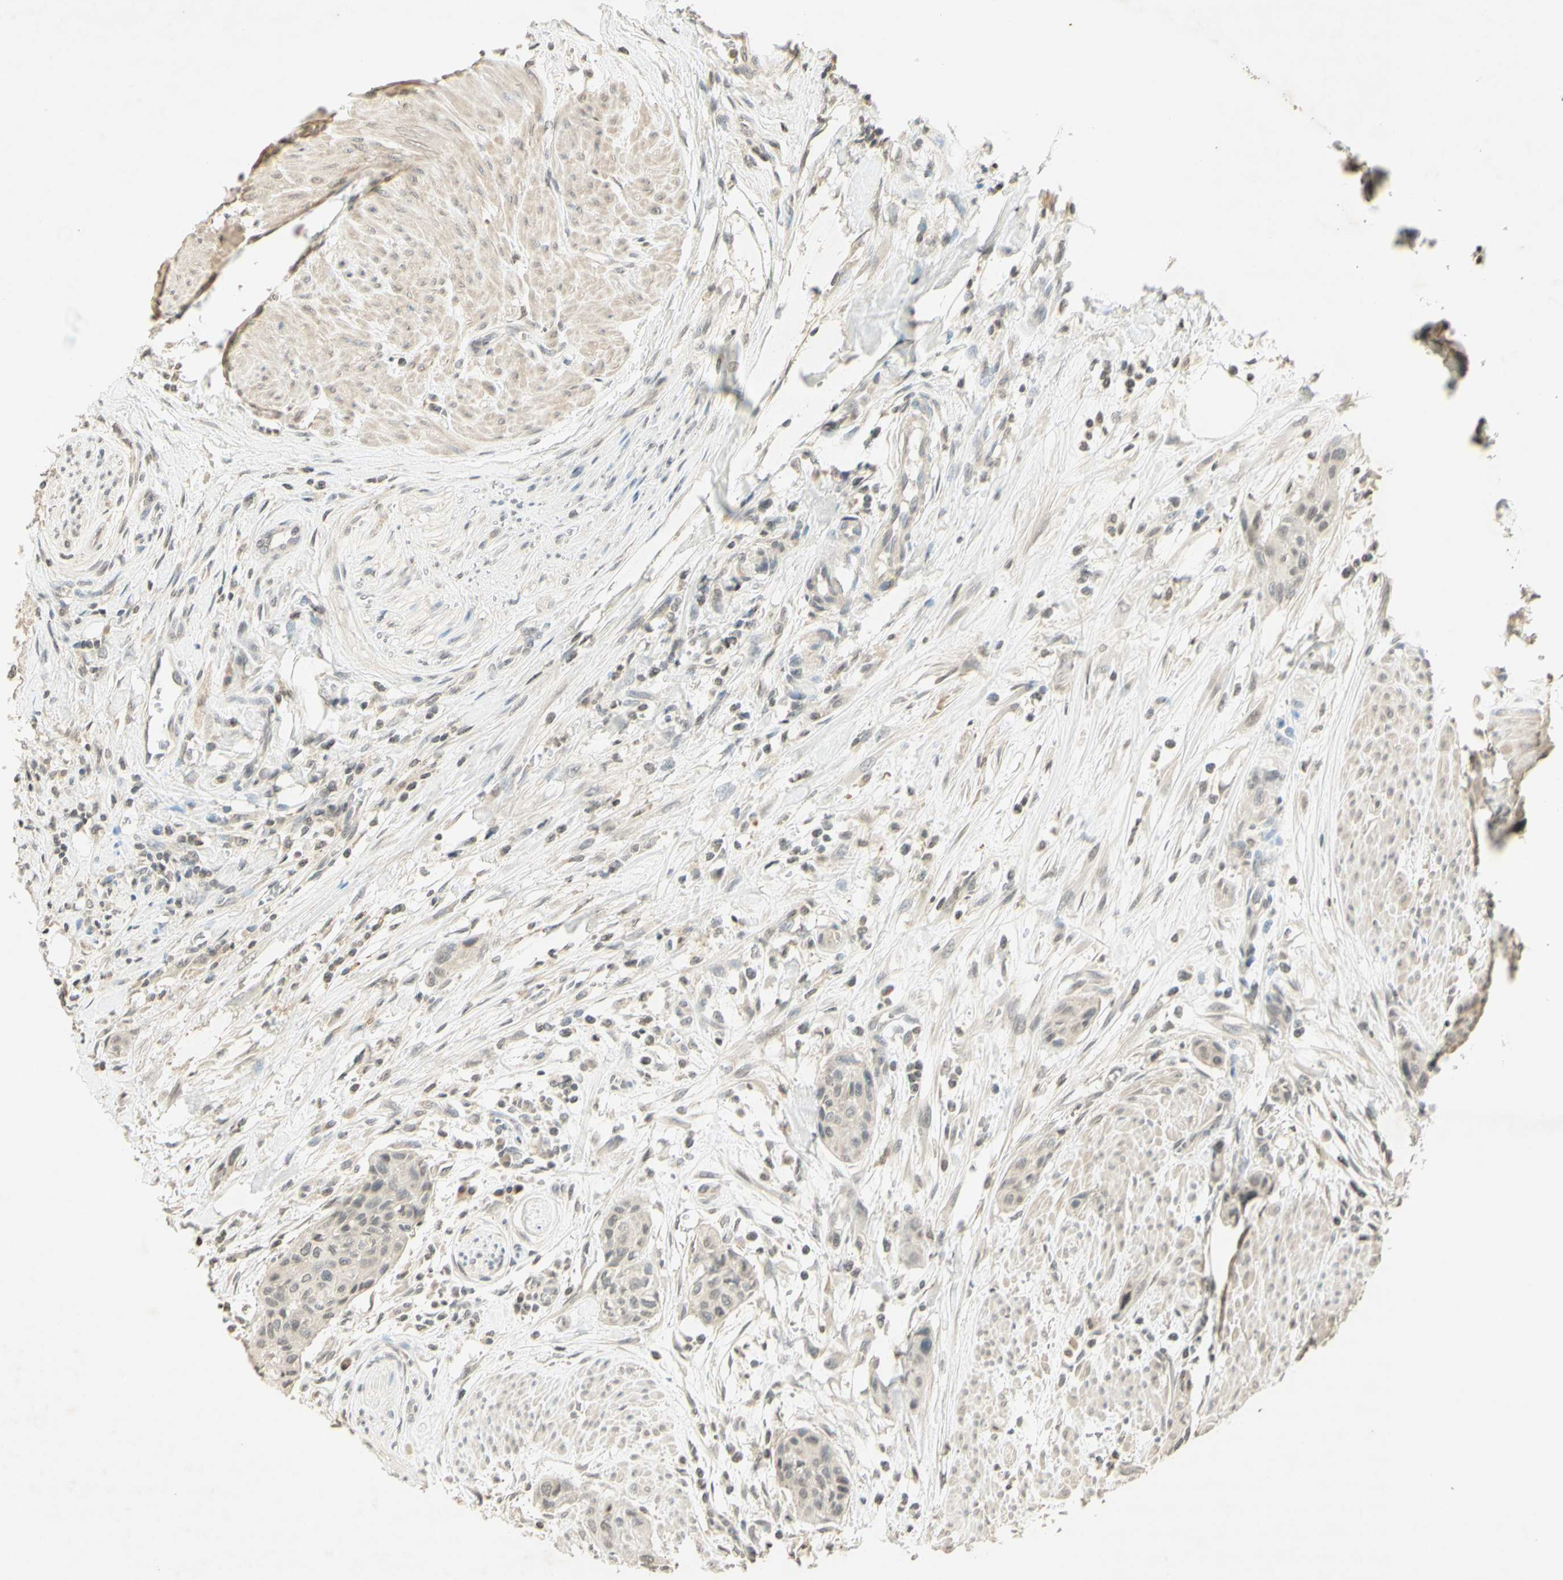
{"staining": {"intensity": "negative", "quantity": "none", "location": "none"}, "tissue": "urothelial cancer", "cell_type": "Tumor cells", "image_type": "cancer", "snomed": [{"axis": "morphology", "description": "Urothelial carcinoma, High grade"}, {"axis": "topography", "description": "Urinary bladder"}], "caption": "Tumor cells are negative for brown protein staining in urothelial cancer. (DAB immunohistochemistry visualized using brightfield microscopy, high magnification).", "gene": "GLI1", "patient": {"sex": "male", "age": 35}}